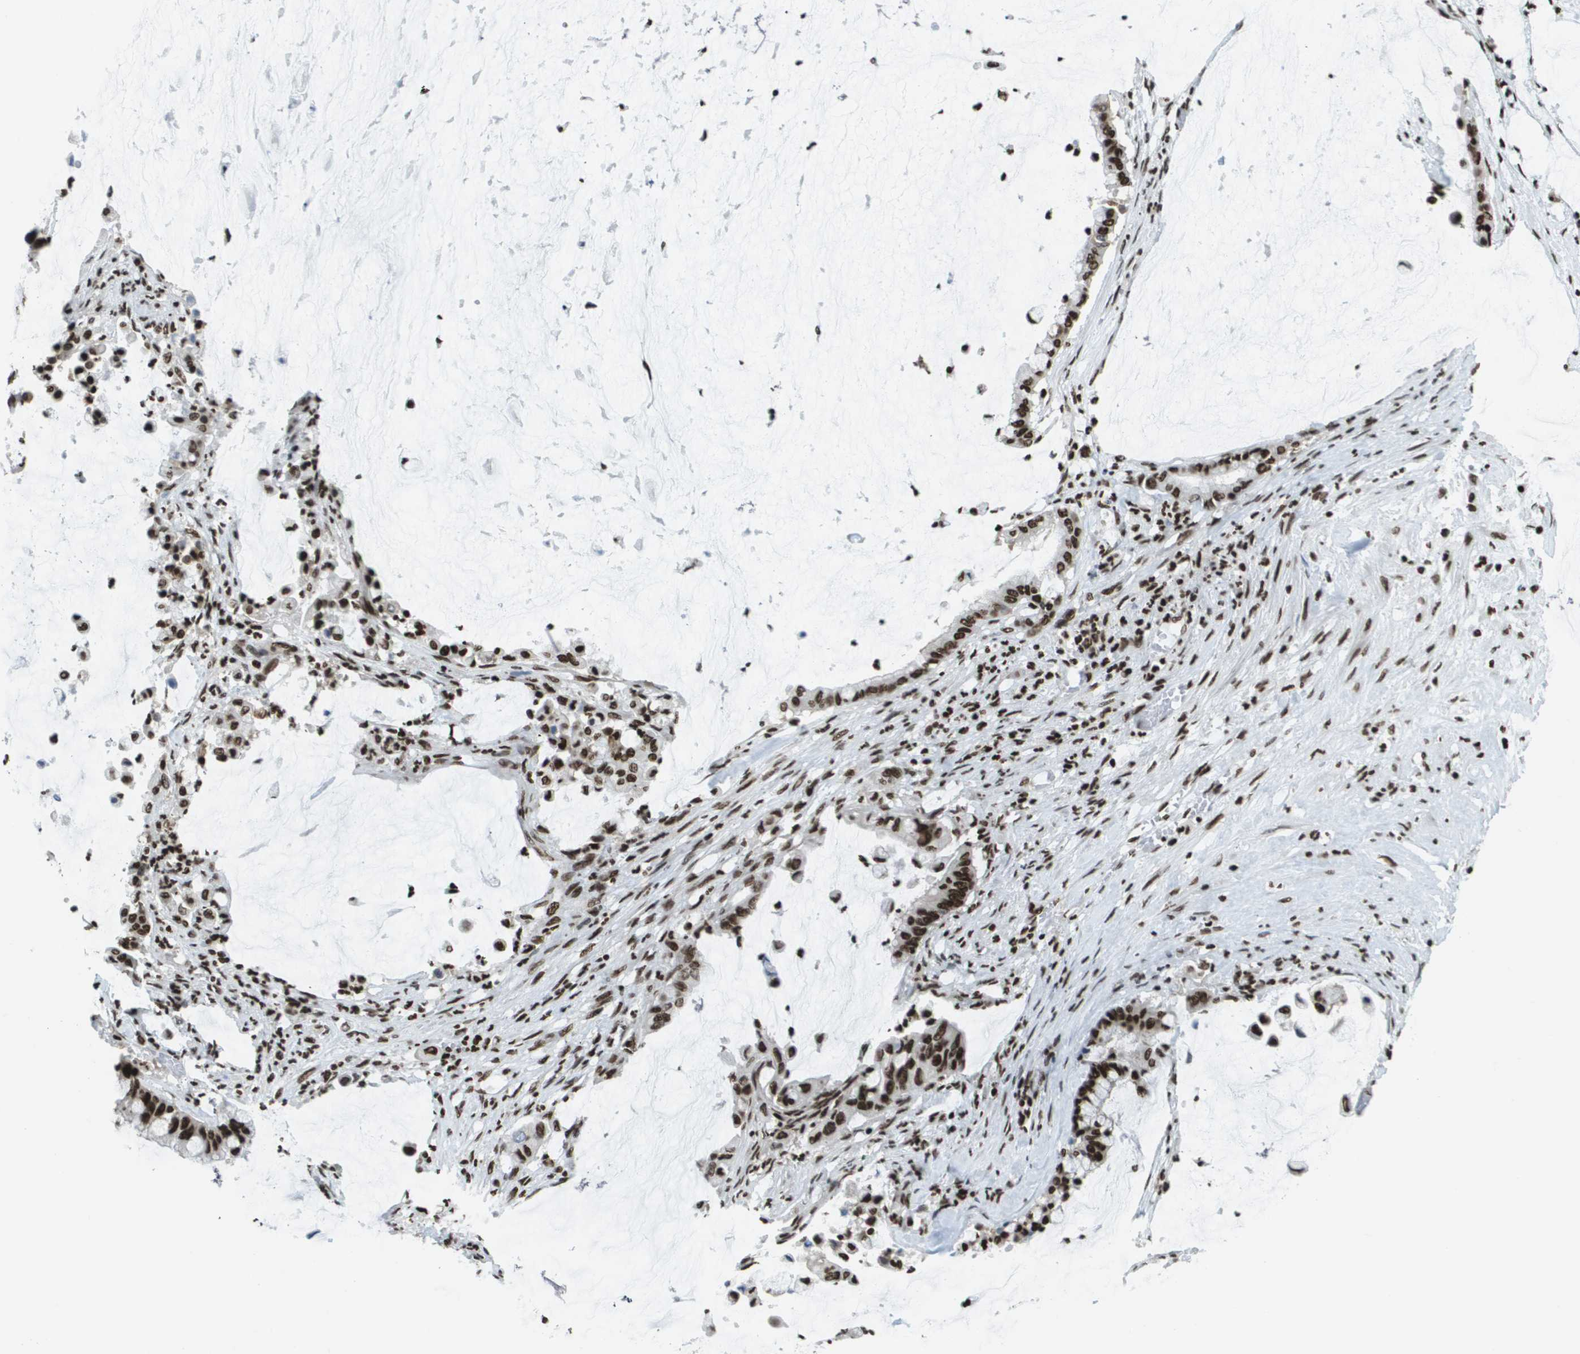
{"staining": {"intensity": "strong", "quantity": ">75%", "location": "nuclear"}, "tissue": "pancreatic cancer", "cell_type": "Tumor cells", "image_type": "cancer", "snomed": [{"axis": "morphology", "description": "Adenocarcinoma, NOS"}, {"axis": "topography", "description": "Pancreas"}], "caption": "Pancreatic cancer stained with immunohistochemistry reveals strong nuclear positivity in about >75% of tumor cells.", "gene": "GLYR1", "patient": {"sex": "male", "age": 41}}